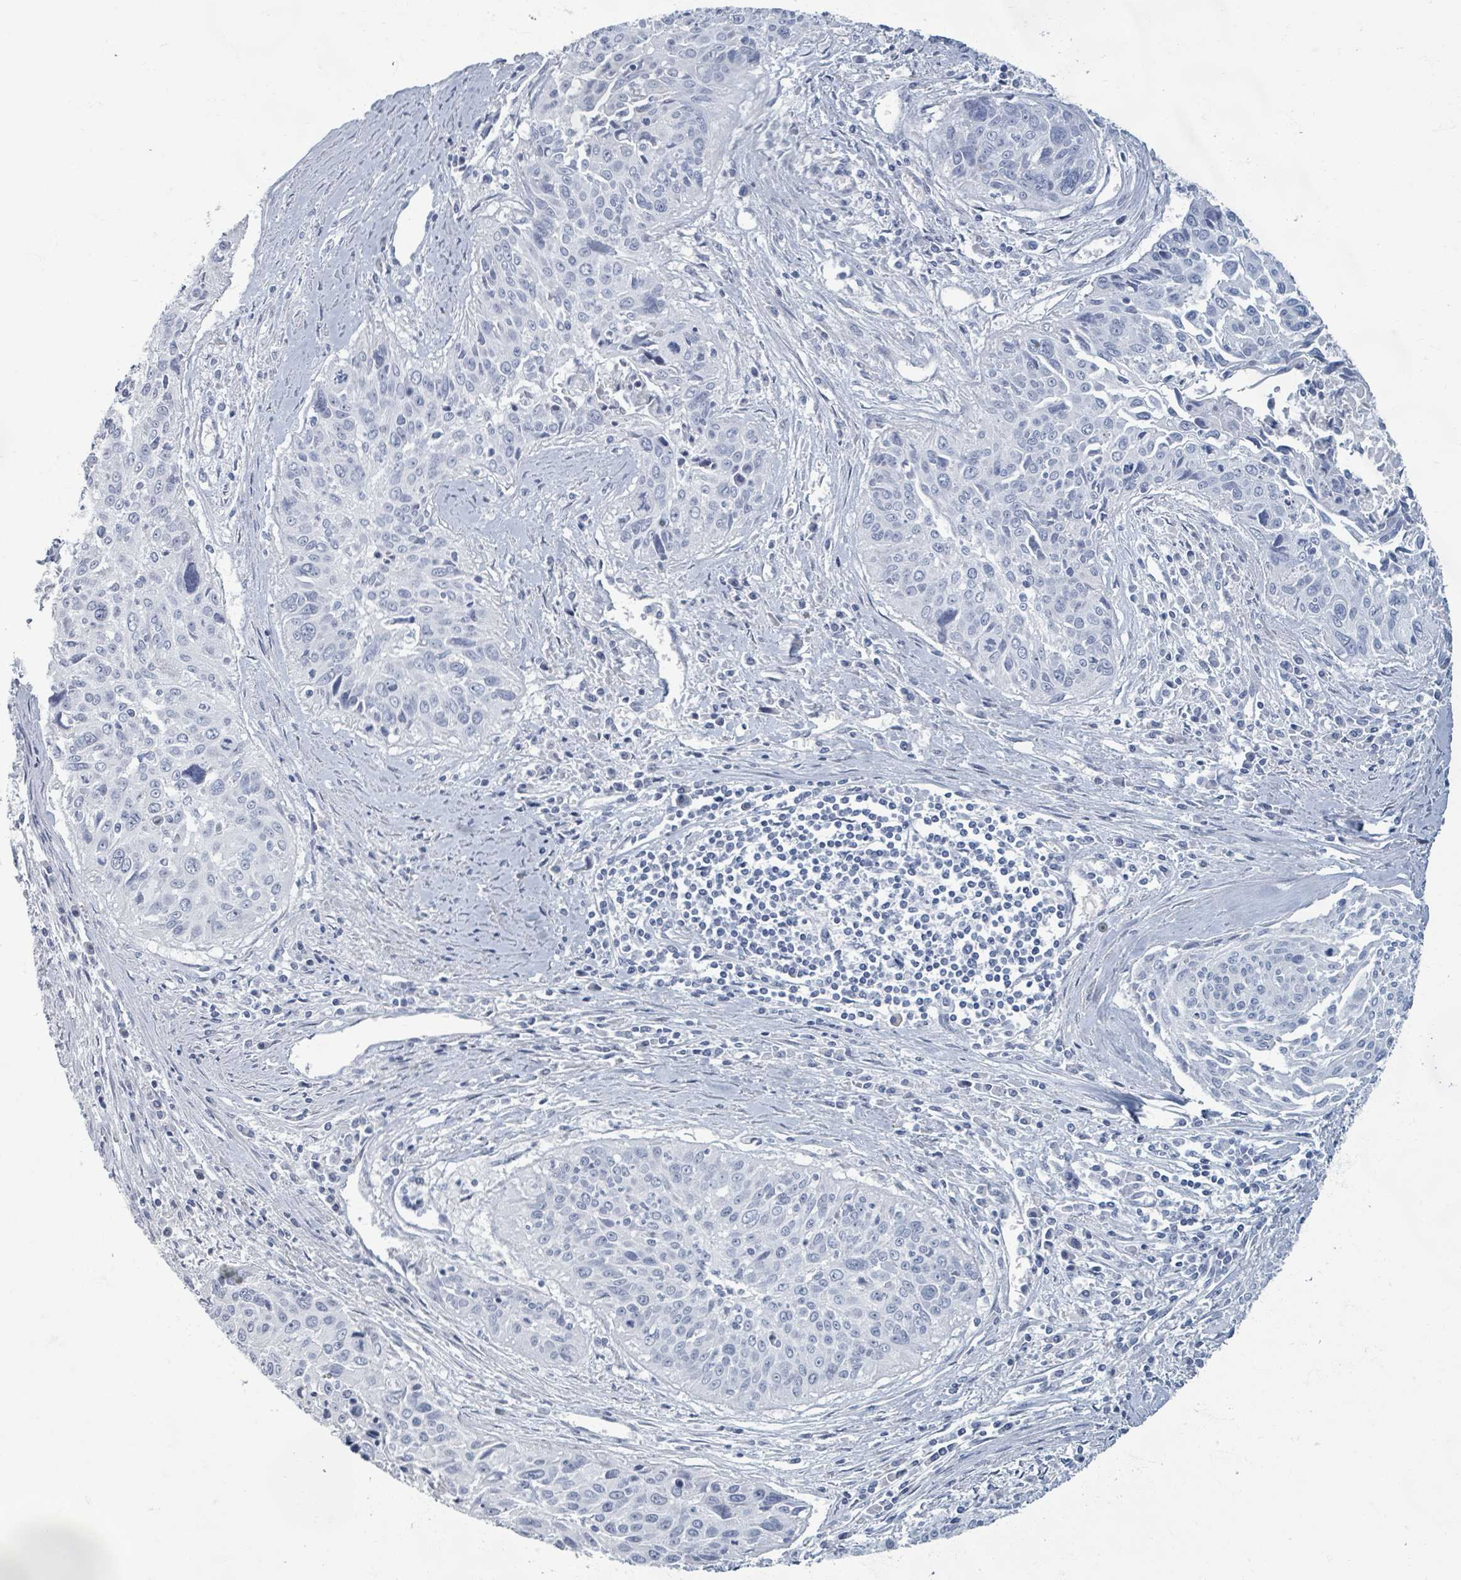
{"staining": {"intensity": "negative", "quantity": "none", "location": "none"}, "tissue": "cervical cancer", "cell_type": "Tumor cells", "image_type": "cancer", "snomed": [{"axis": "morphology", "description": "Squamous cell carcinoma, NOS"}, {"axis": "topography", "description": "Cervix"}], "caption": "An image of human squamous cell carcinoma (cervical) is negative for staining in tumor cells. (Immunohistochemistry (ihc), brightfield microscopy, high magnification).", "gene": "TAS2R1", "patient": {"sex": "female", "age": 55}}